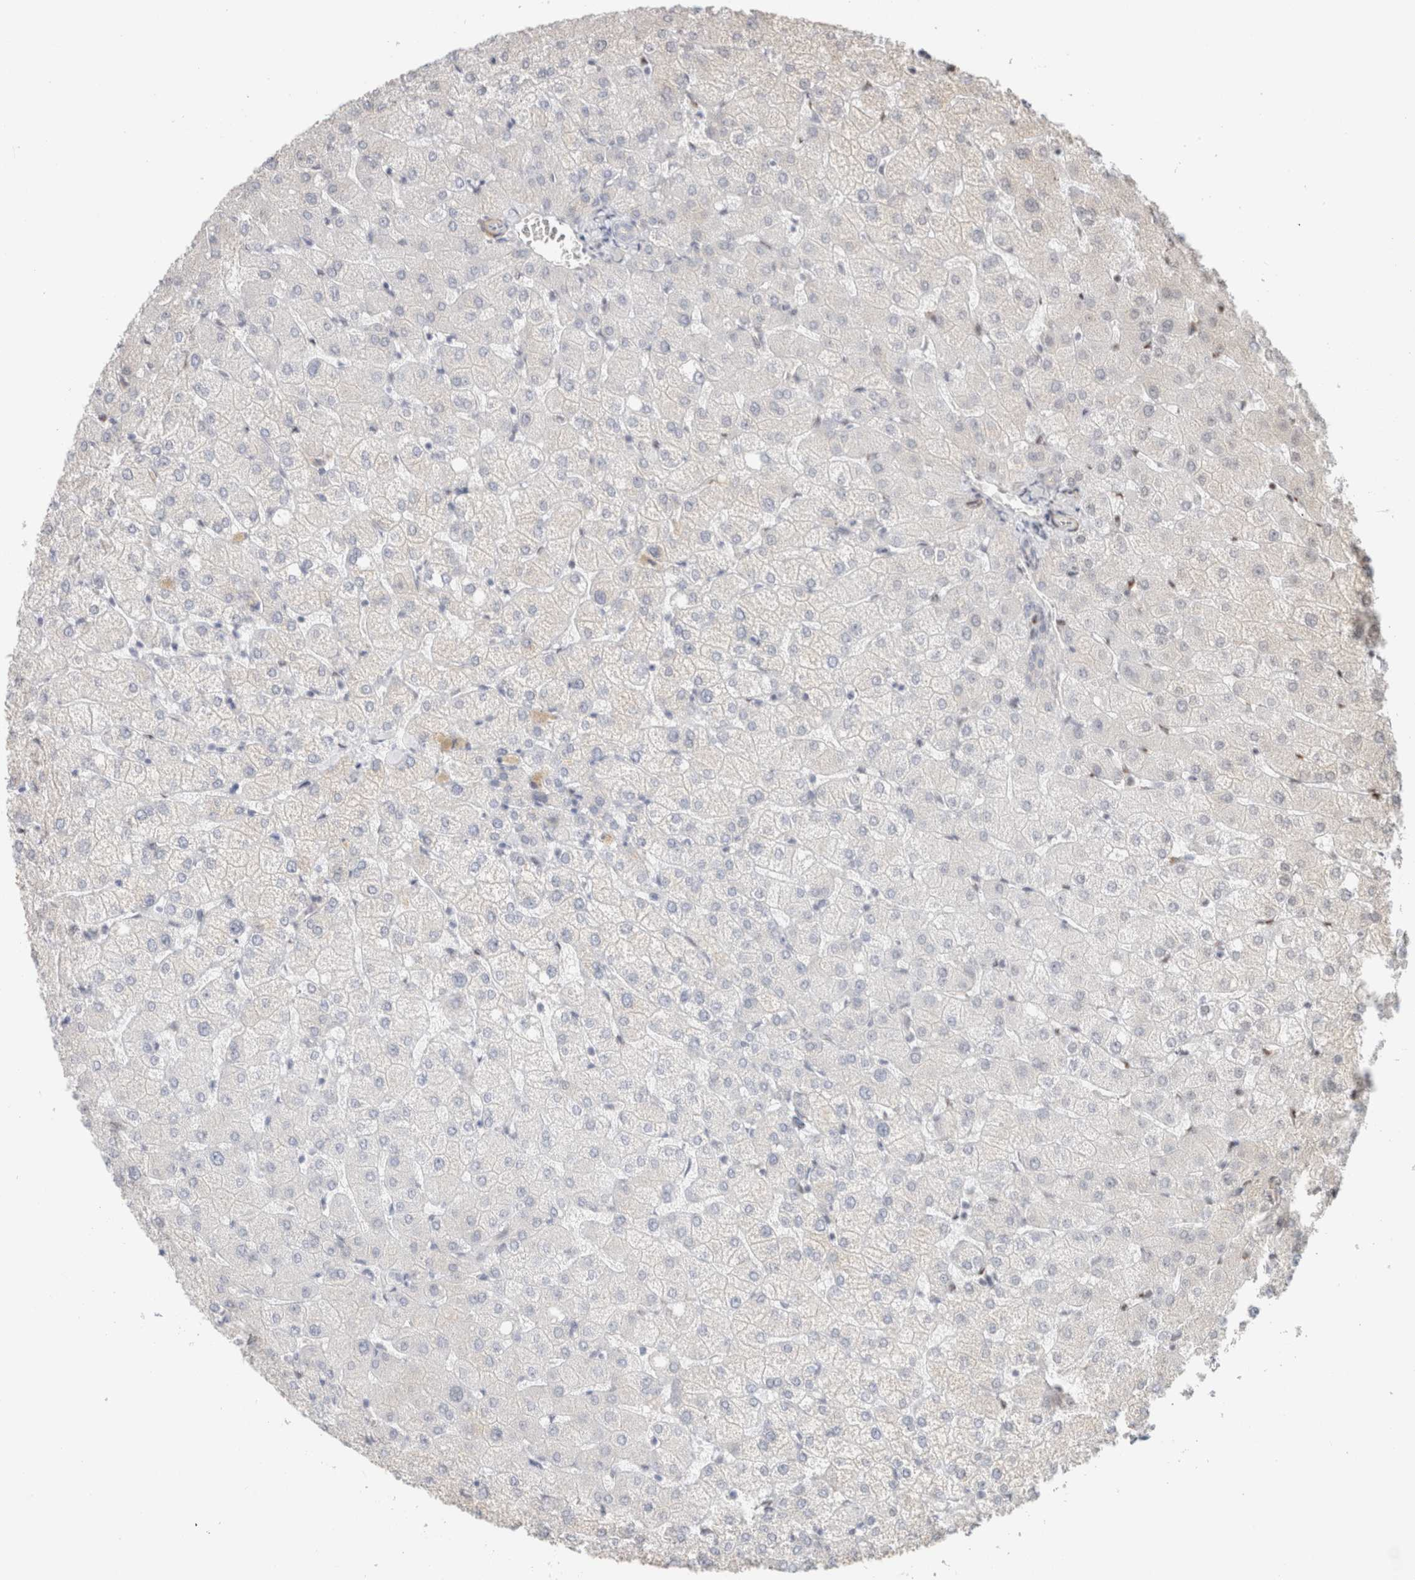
{"staining": {"intensity": "negative", "quantity": "none", "location": "none"}, "tissue": "liver", "cell_type": "Cholangiocytes", "image_type": "normal", "snomed": [{"axis": "morphology", "description": "Normal tissue, NOS"}, {"axis": "topography", "description": "Liver"}], "caption": "Cholangiocytes show no significant expression in unremarkable liver. Nuclei are stained in blue.", "gene": "ID3", "patient": {"sex": "female", "age": 54}}